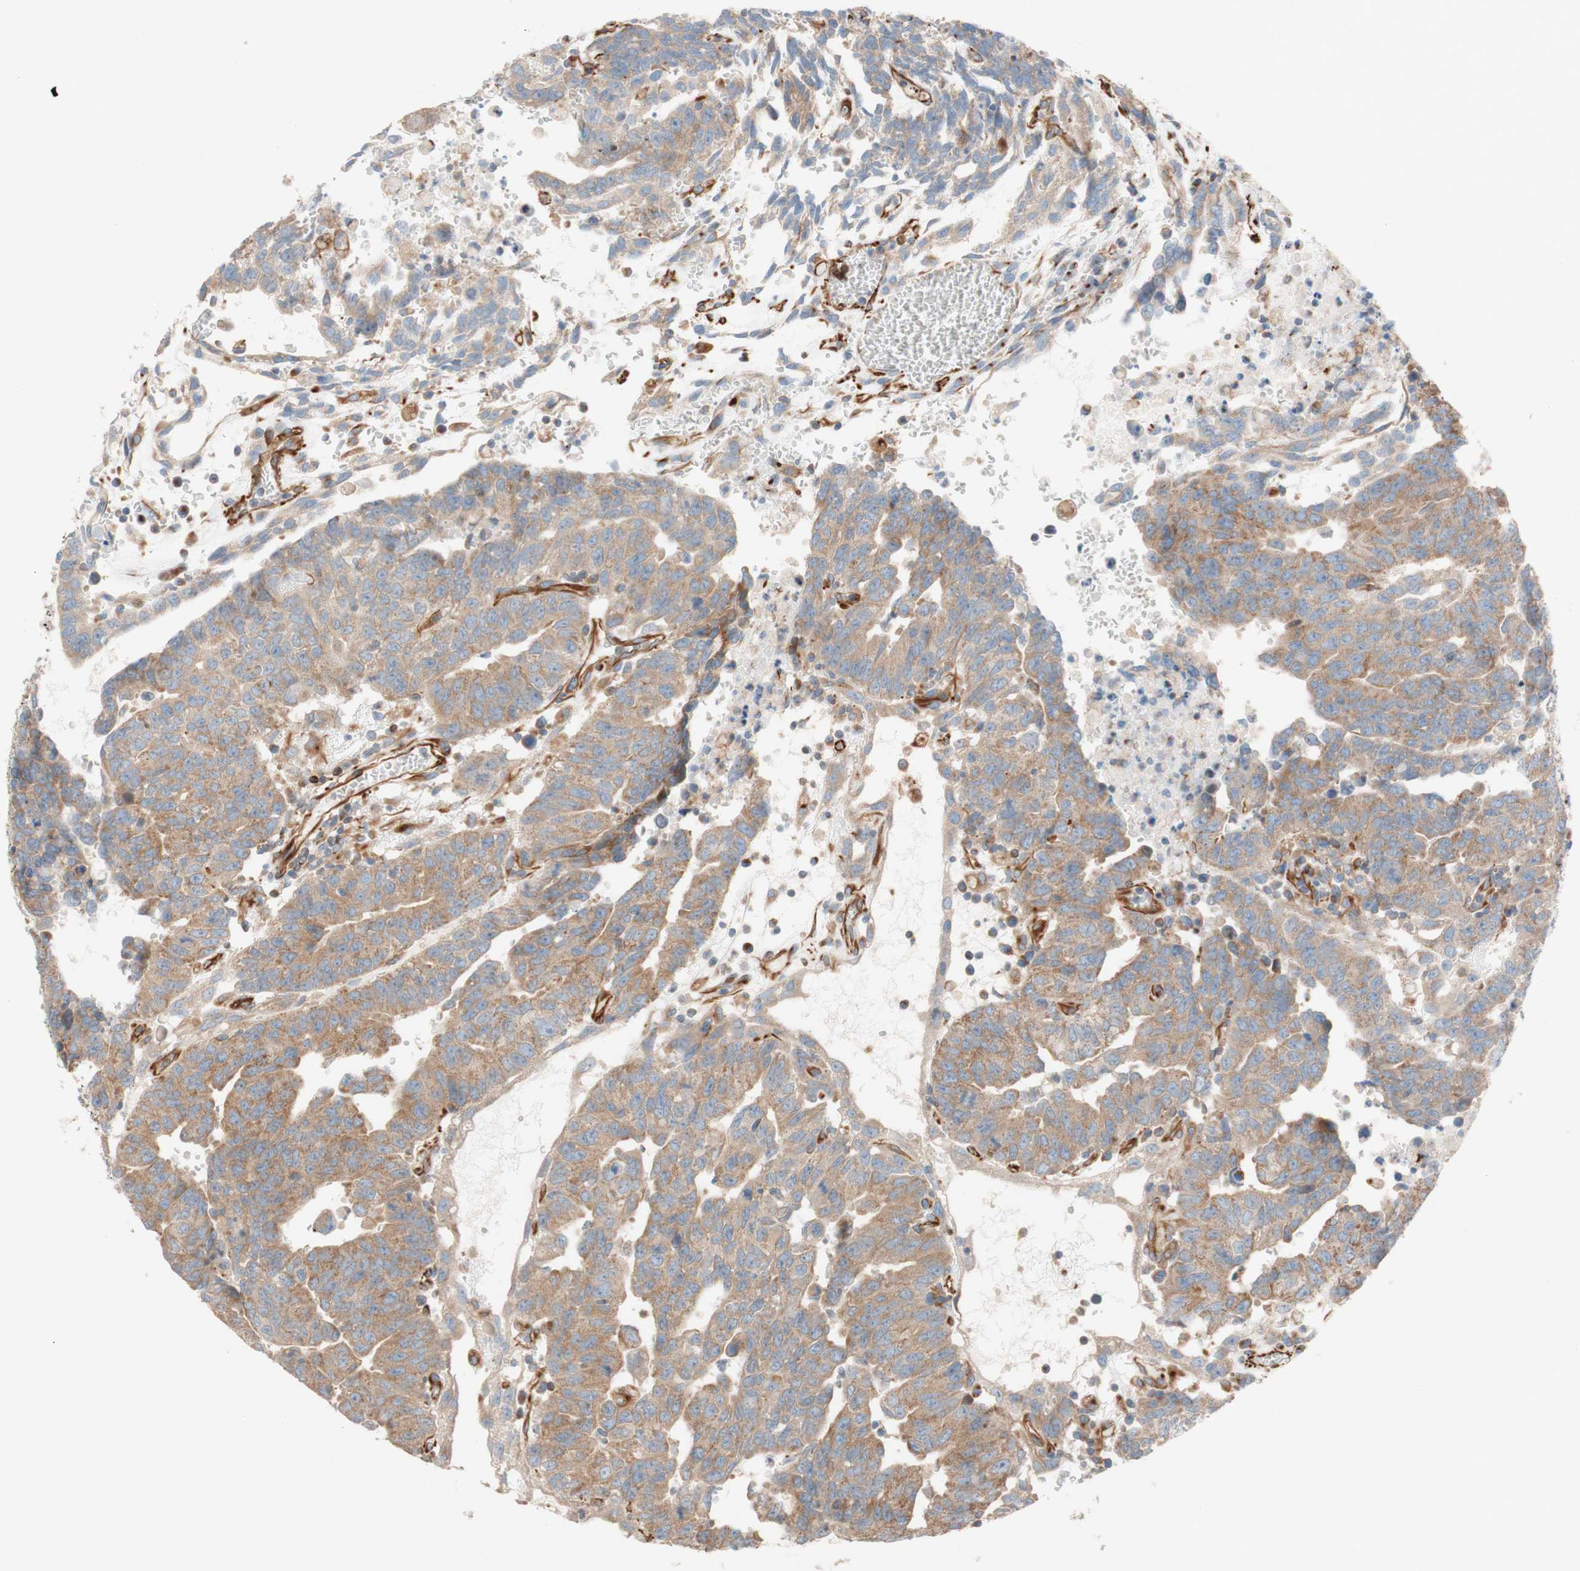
{"staining": {"intensity": "moderate", "quantity": ">75%", "location": "cytoplasmic/membranous"}, "tissue": "testis cancer", "cell_type": "Tumor cells", "image_type": "cancer", "snomed": [{"axis": "morphology", "description": "Seminoma, NOS"}, {"axis": "morphology", "description": "Carcinoma, Embryonal, NOS"}, {"axis": "topography", "description": "Testis"}], "caption": "Approximately >75% of tumor cells in testis cancer (embryonal carcinoma) show moderate cytoplasmic/membranous protein expression as visualized by brown immunohistochemical staining.", "gene": "C1orf43", "patient": {"sex": "male", "age": 52}}